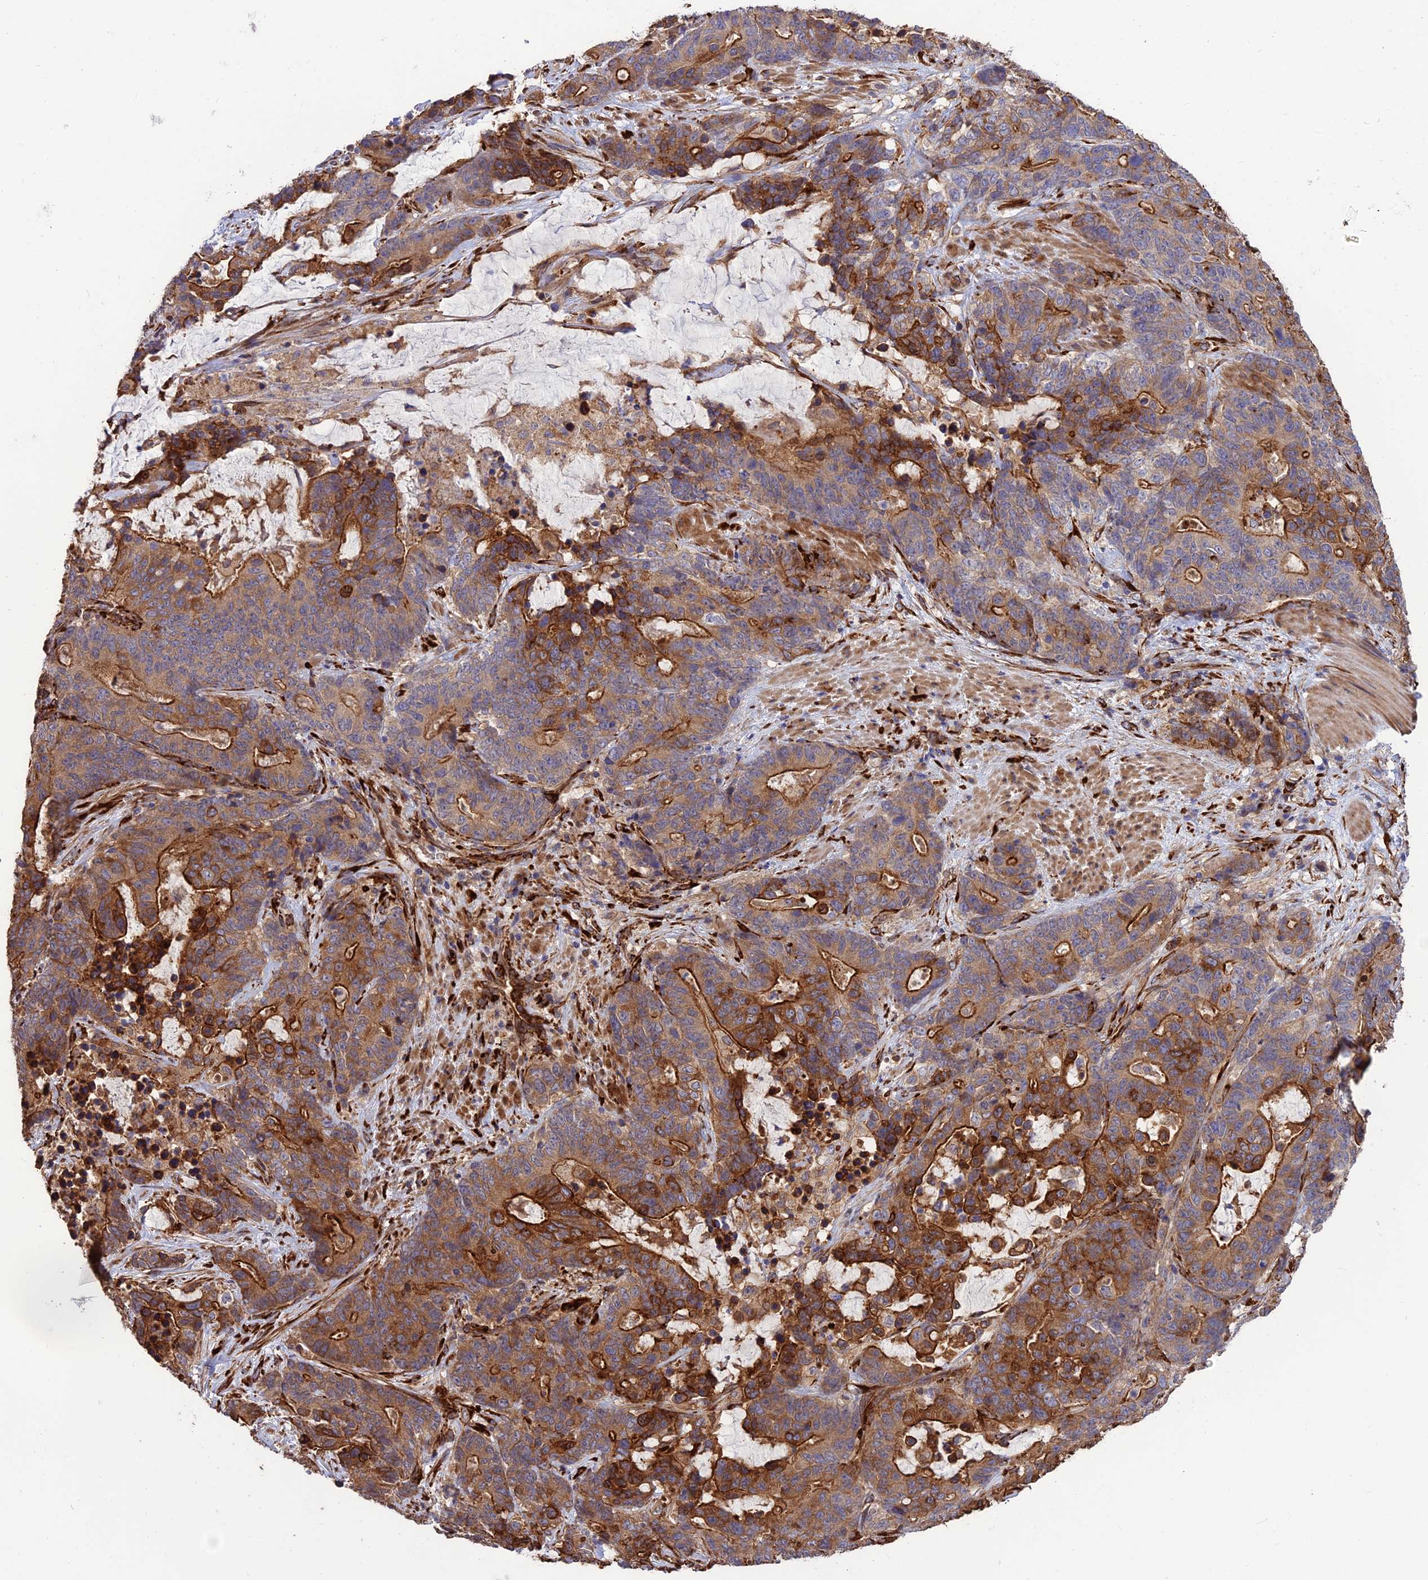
{"staining": {"intensity": "strong", "quantity": ">75%", "location": "cytoplasmic/membranous"}, "tissue": "stomach cancer", "cell_type": "Tumor cells", "image_type": "cancer", "snomed": [{"axis": "morphology", "description": "Adenocarcinoma, NOS"}, {"axis": "topography", "description": "Stomach"}], "caption": "IHC (DAB) staining of adenocarcinoma (stomach) exhibits strong cytoplasmic/membranous protein staining in about >75% of tumor cells. The staining was performed using DAB (3,3'-diaminobenzidine) to visualize the protein expression in brown, while the nuclei were stained in blue with hematoxylin (Magnification: 20x).", "gene": "CRTAP", "patient": {"sex": "female", "age": 76}}